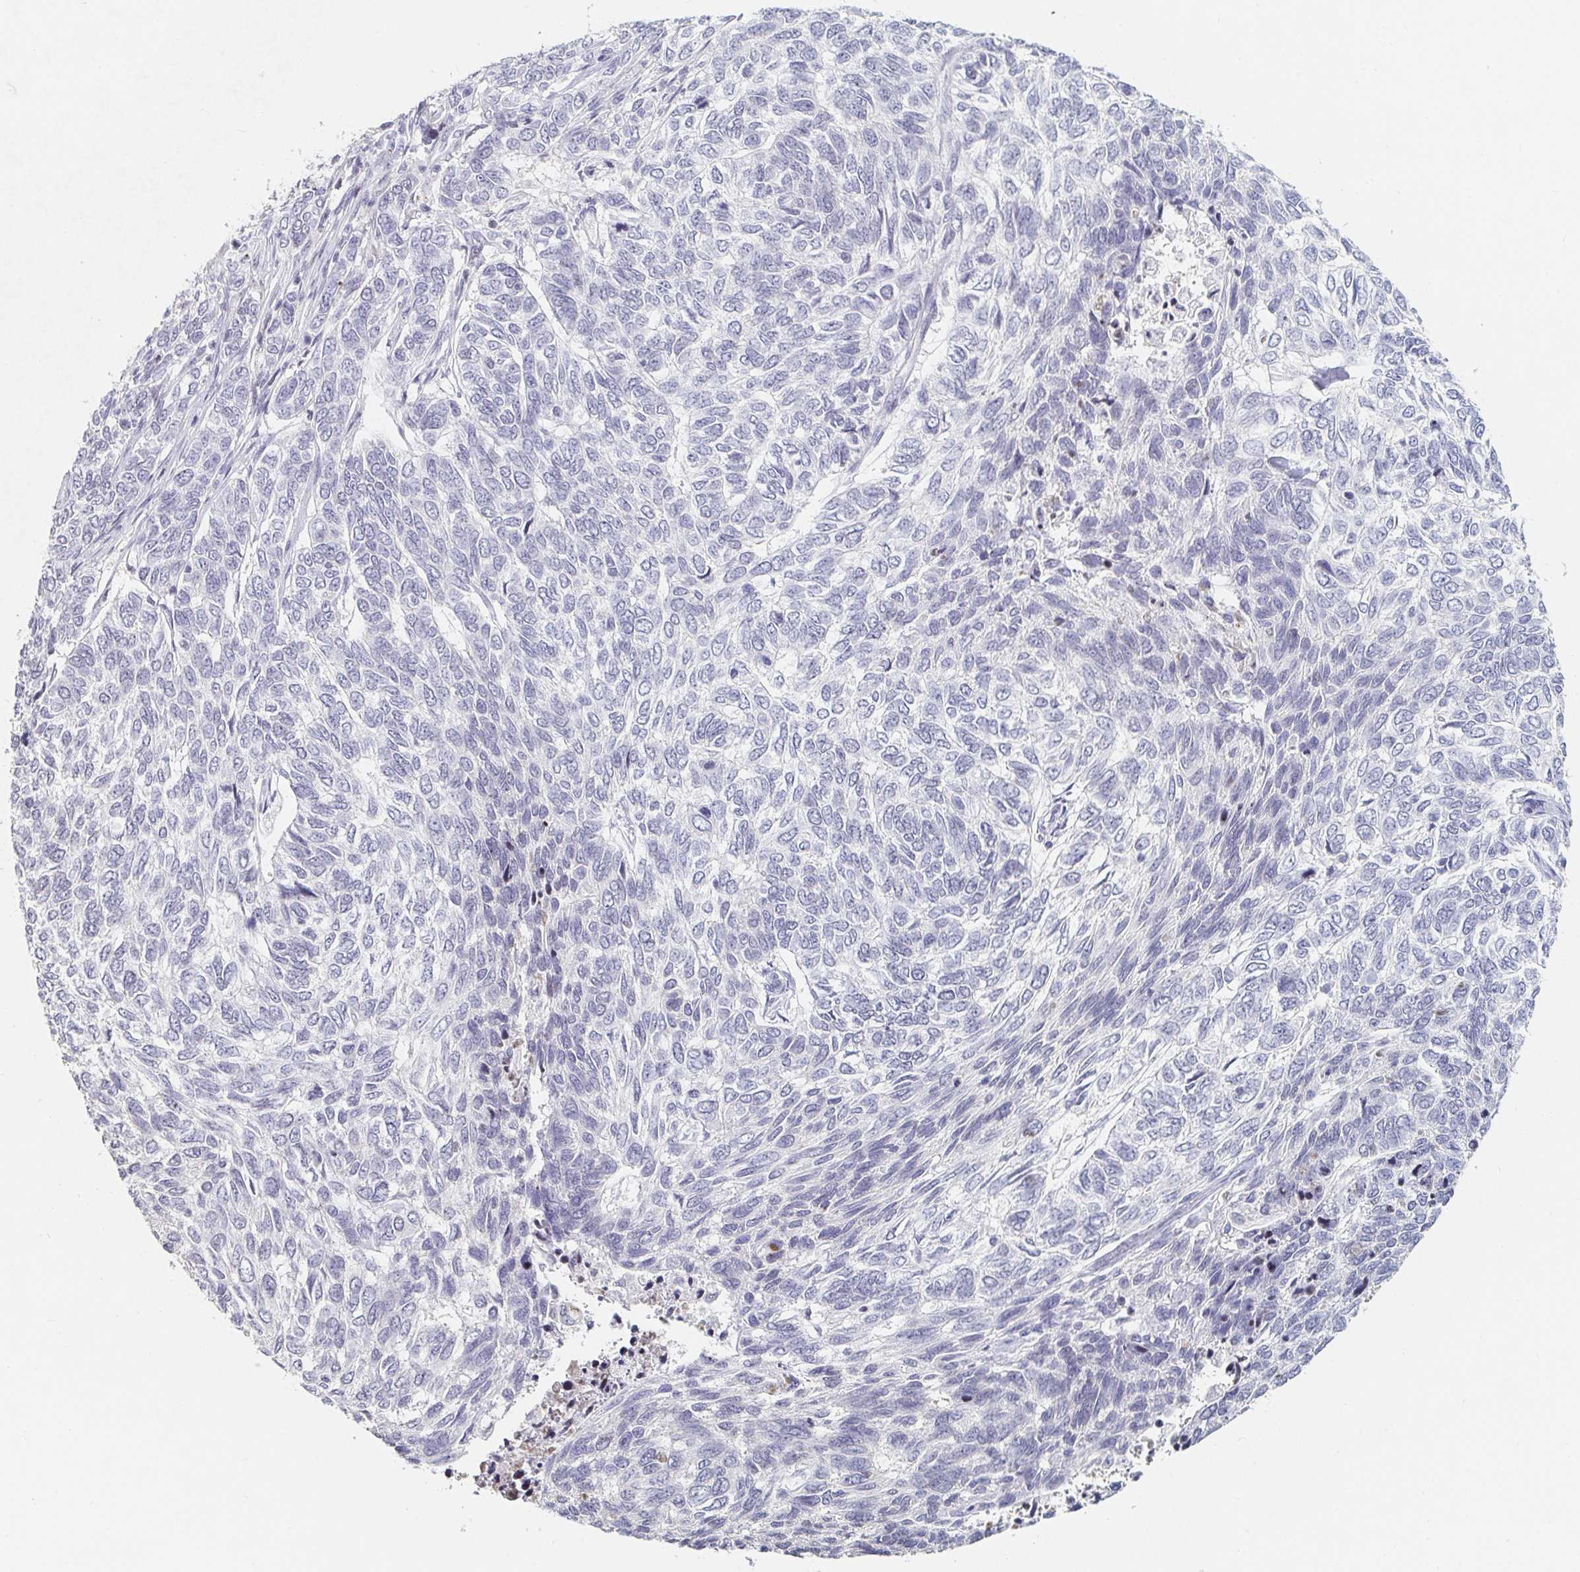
{"staining": {"intensity": "negative", "quantity": "none", "location": "none"}, "tissue": "skin cancer", "cell_type": "Tumor cells", "image_type": "cancer", "snomed": [{"axis": "morphology", "description": "Basal cell carcinoma"}, {"axis": "topography", "description": "Skin"}], "caption": "Micrograph shows no protein positivity in tumor cells of skin cancer tissue.", "gene": "NME9", "patient": {"sex": "female", "age": 65}}